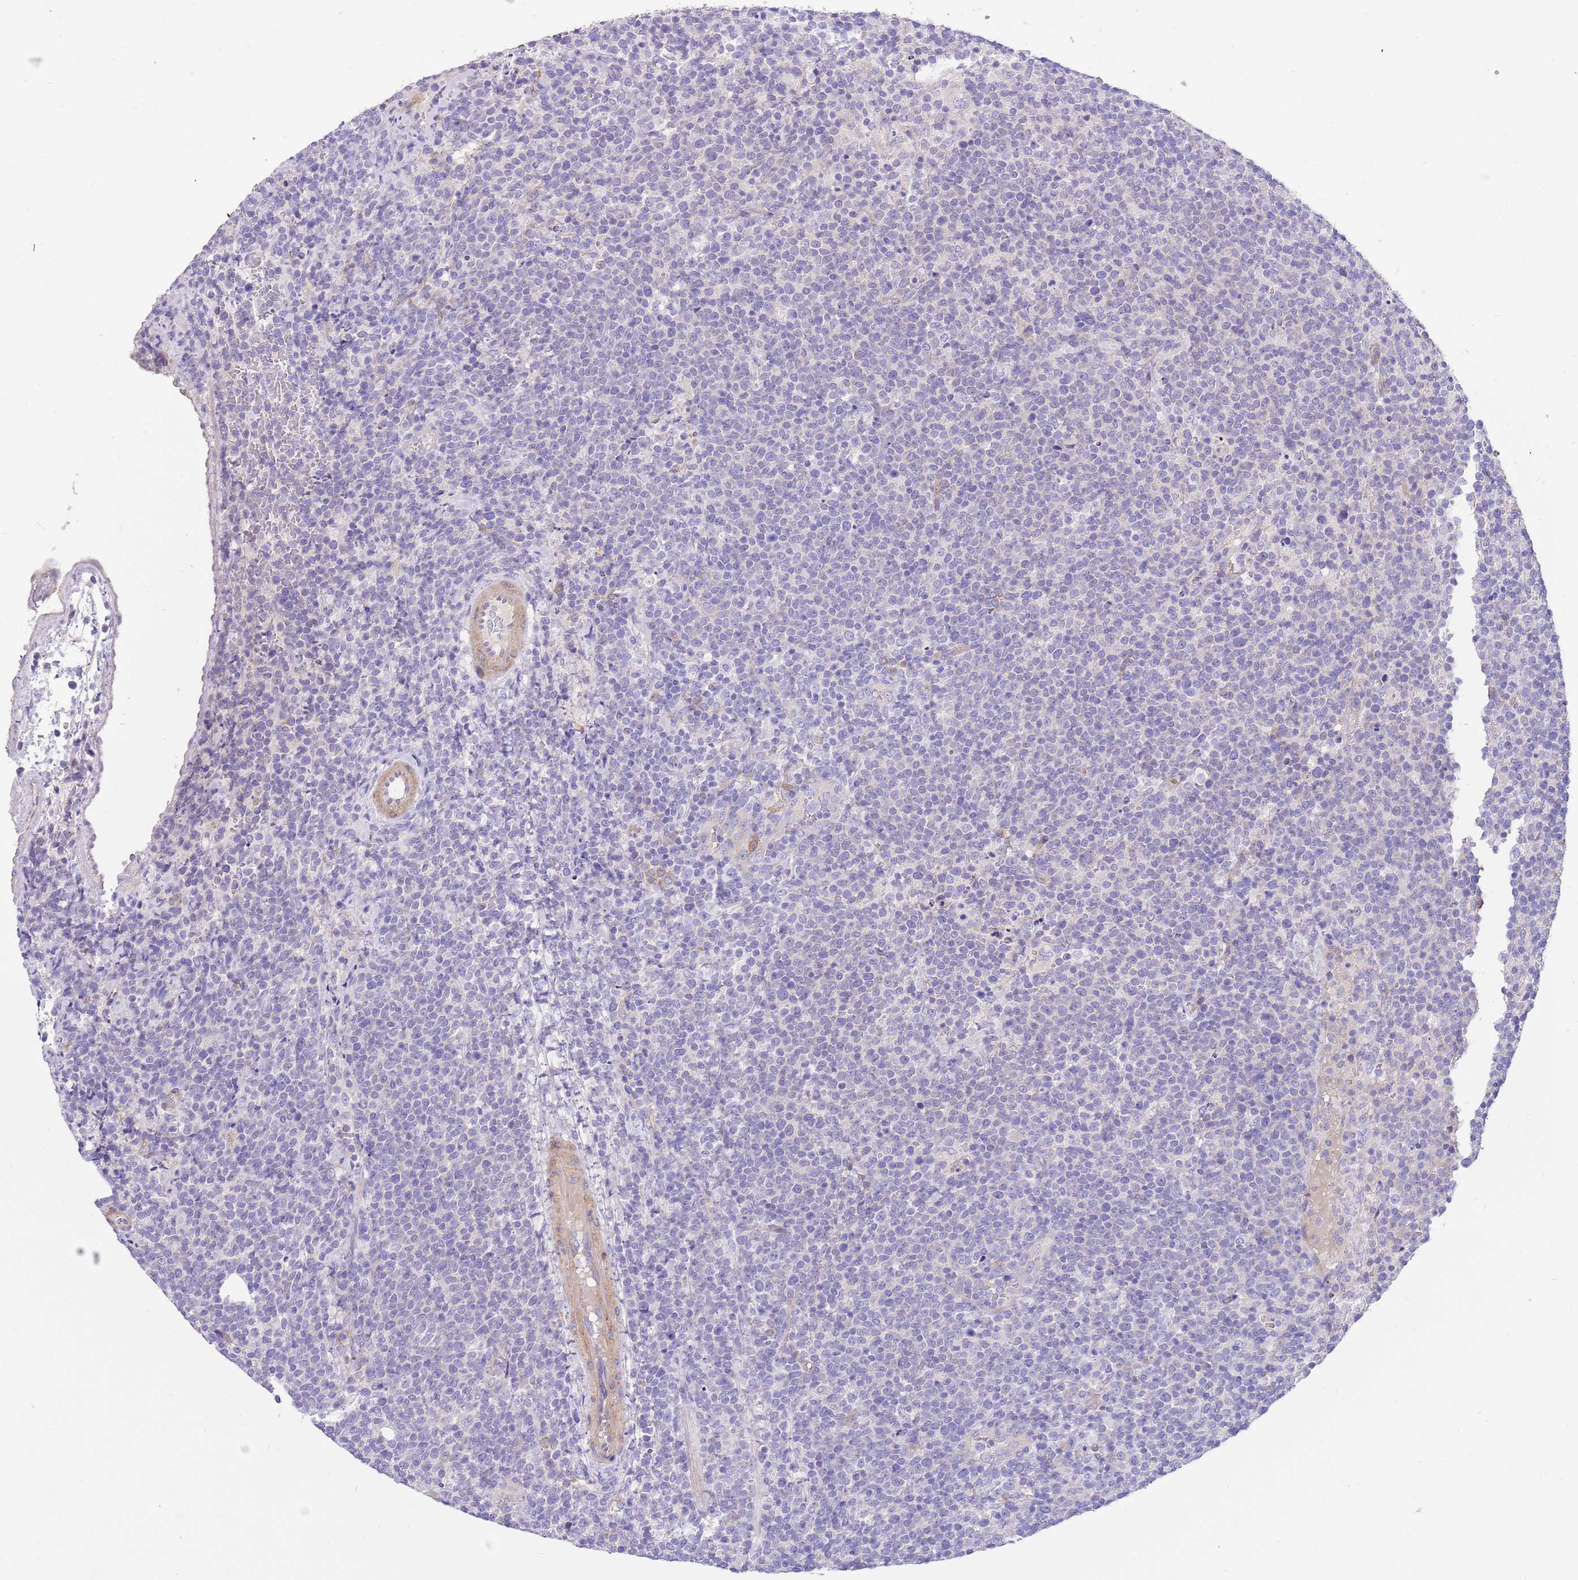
{"staining": {"intensity": "negative", "quantity": "none", "location": "none"}, "tissue": "lymphoma", "cell_type": "Tumor cells", "image_type": "cancer", "snomed": [{"axis": "morphology", "description": "Malignant lymphoma, non-Hodgkin's type, High grade"}, {"axis": "topography", "description": "Lymph node"}], "caption": "Immunohistochemistry (IHC) histopathology image of neoplastic tissue: lymphoma stained with DAB displays no significant protein expression in tumor cells. (Brightfield microscopy of DAB immunohistochemistry at high magnification).", "gene": "SERINC3", "patient": {"sex": "male", "age": 61}}